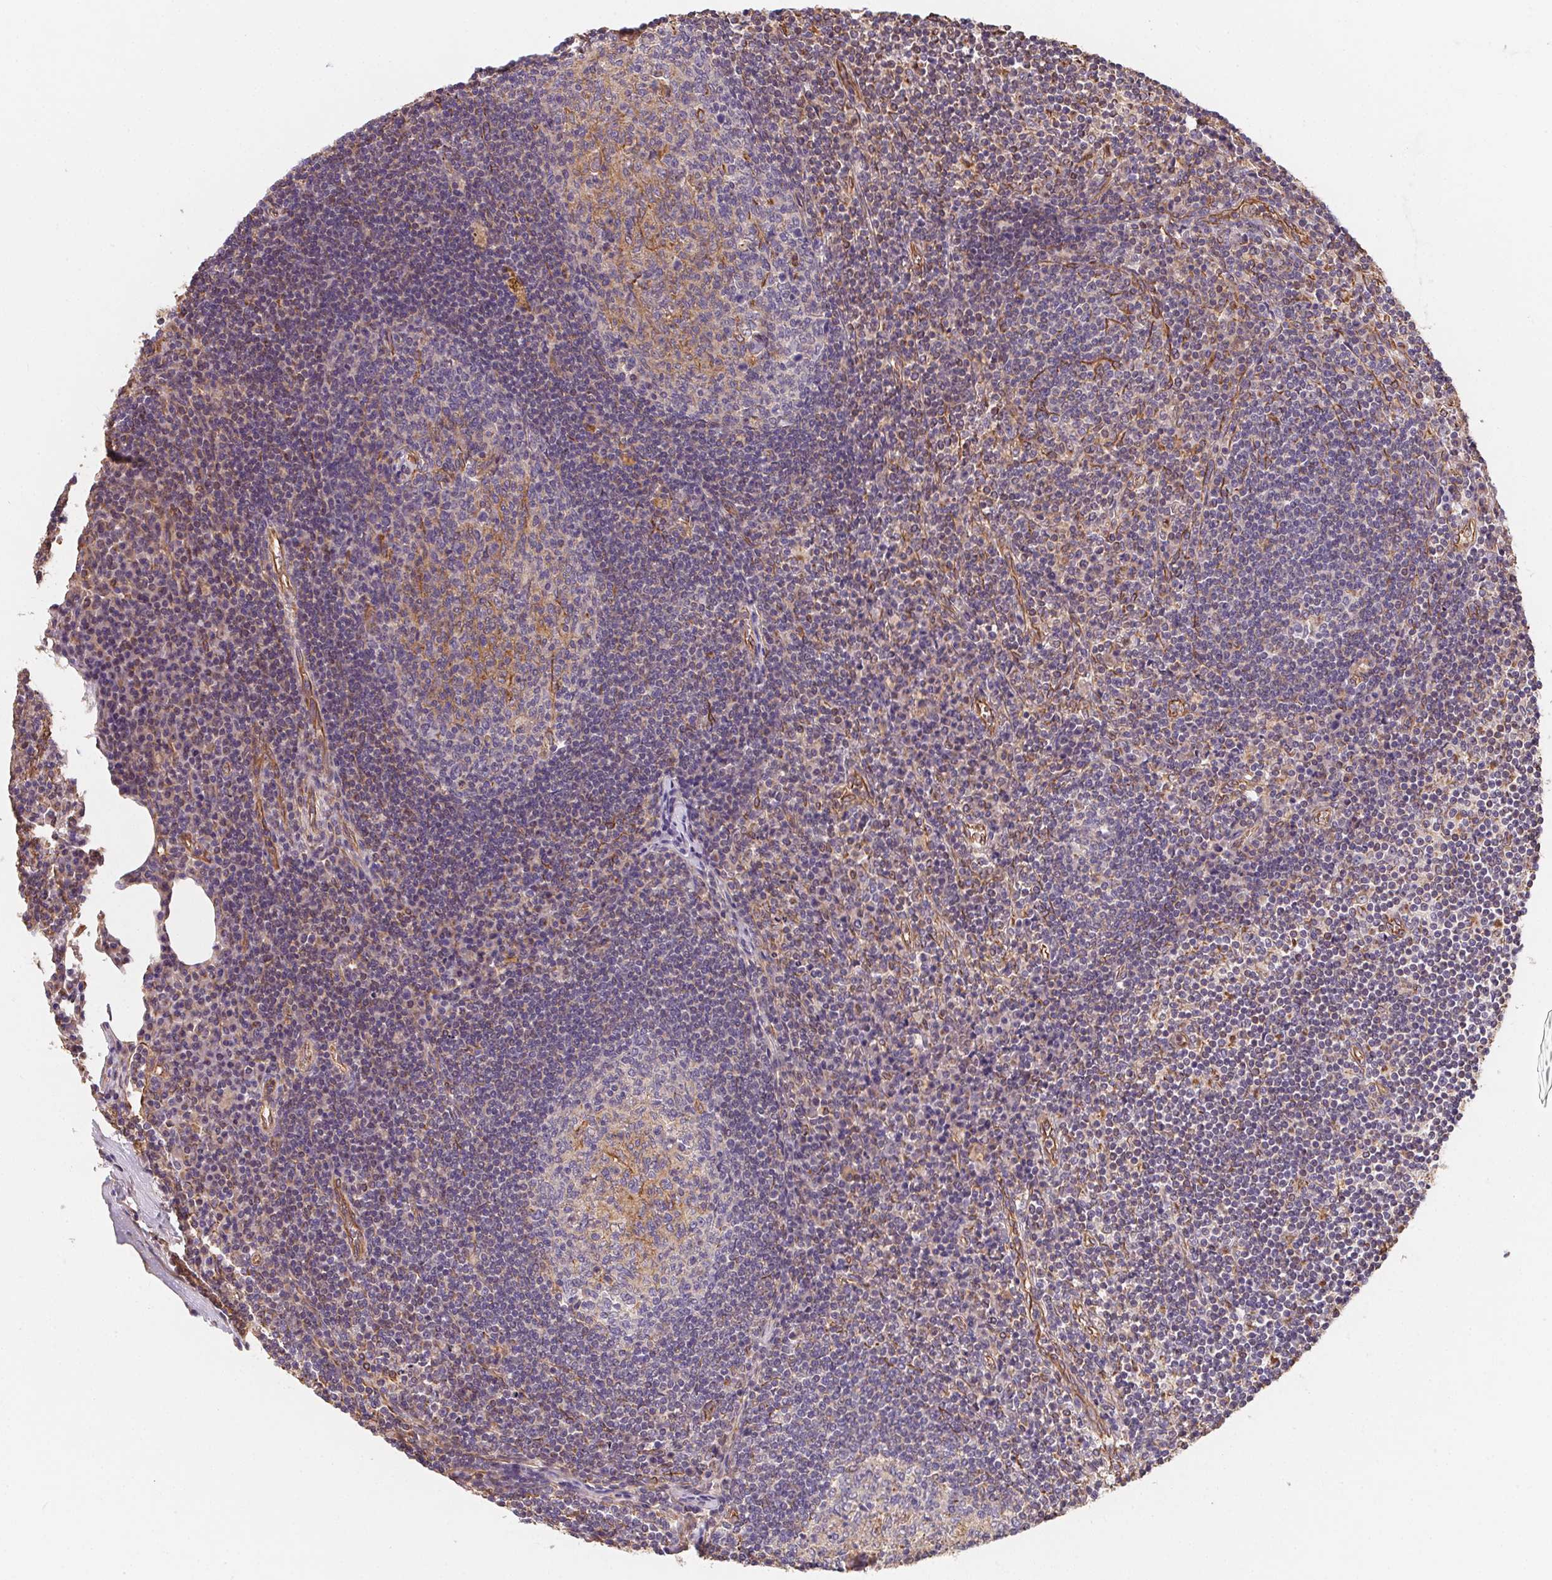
{"staining": {"intensity": "moderate", "quantity": "<25%", "location": "cytoplasmic/membranous"}, "tissue": "lymph node", "cell_type": "Germinal center cells", "image_type": "normal", "snomed": [{"axis": "morphology", "description": "Normal tissue, NOS"}, {"axis": "topography", "description": "Lymph node"}], "caption": "Moderate cytoplasmic/membranous protein positivity is seen in approximately <25% of germinal center cells in lymph node. (Stains: DAB (3,3'-diaminobenzidine) in brown, nuclei in blue, Microscopy: brightfield microscopy at high magnification).", "gene": "TBKBP1", "patient": {"sex": "male", "age": 67}}